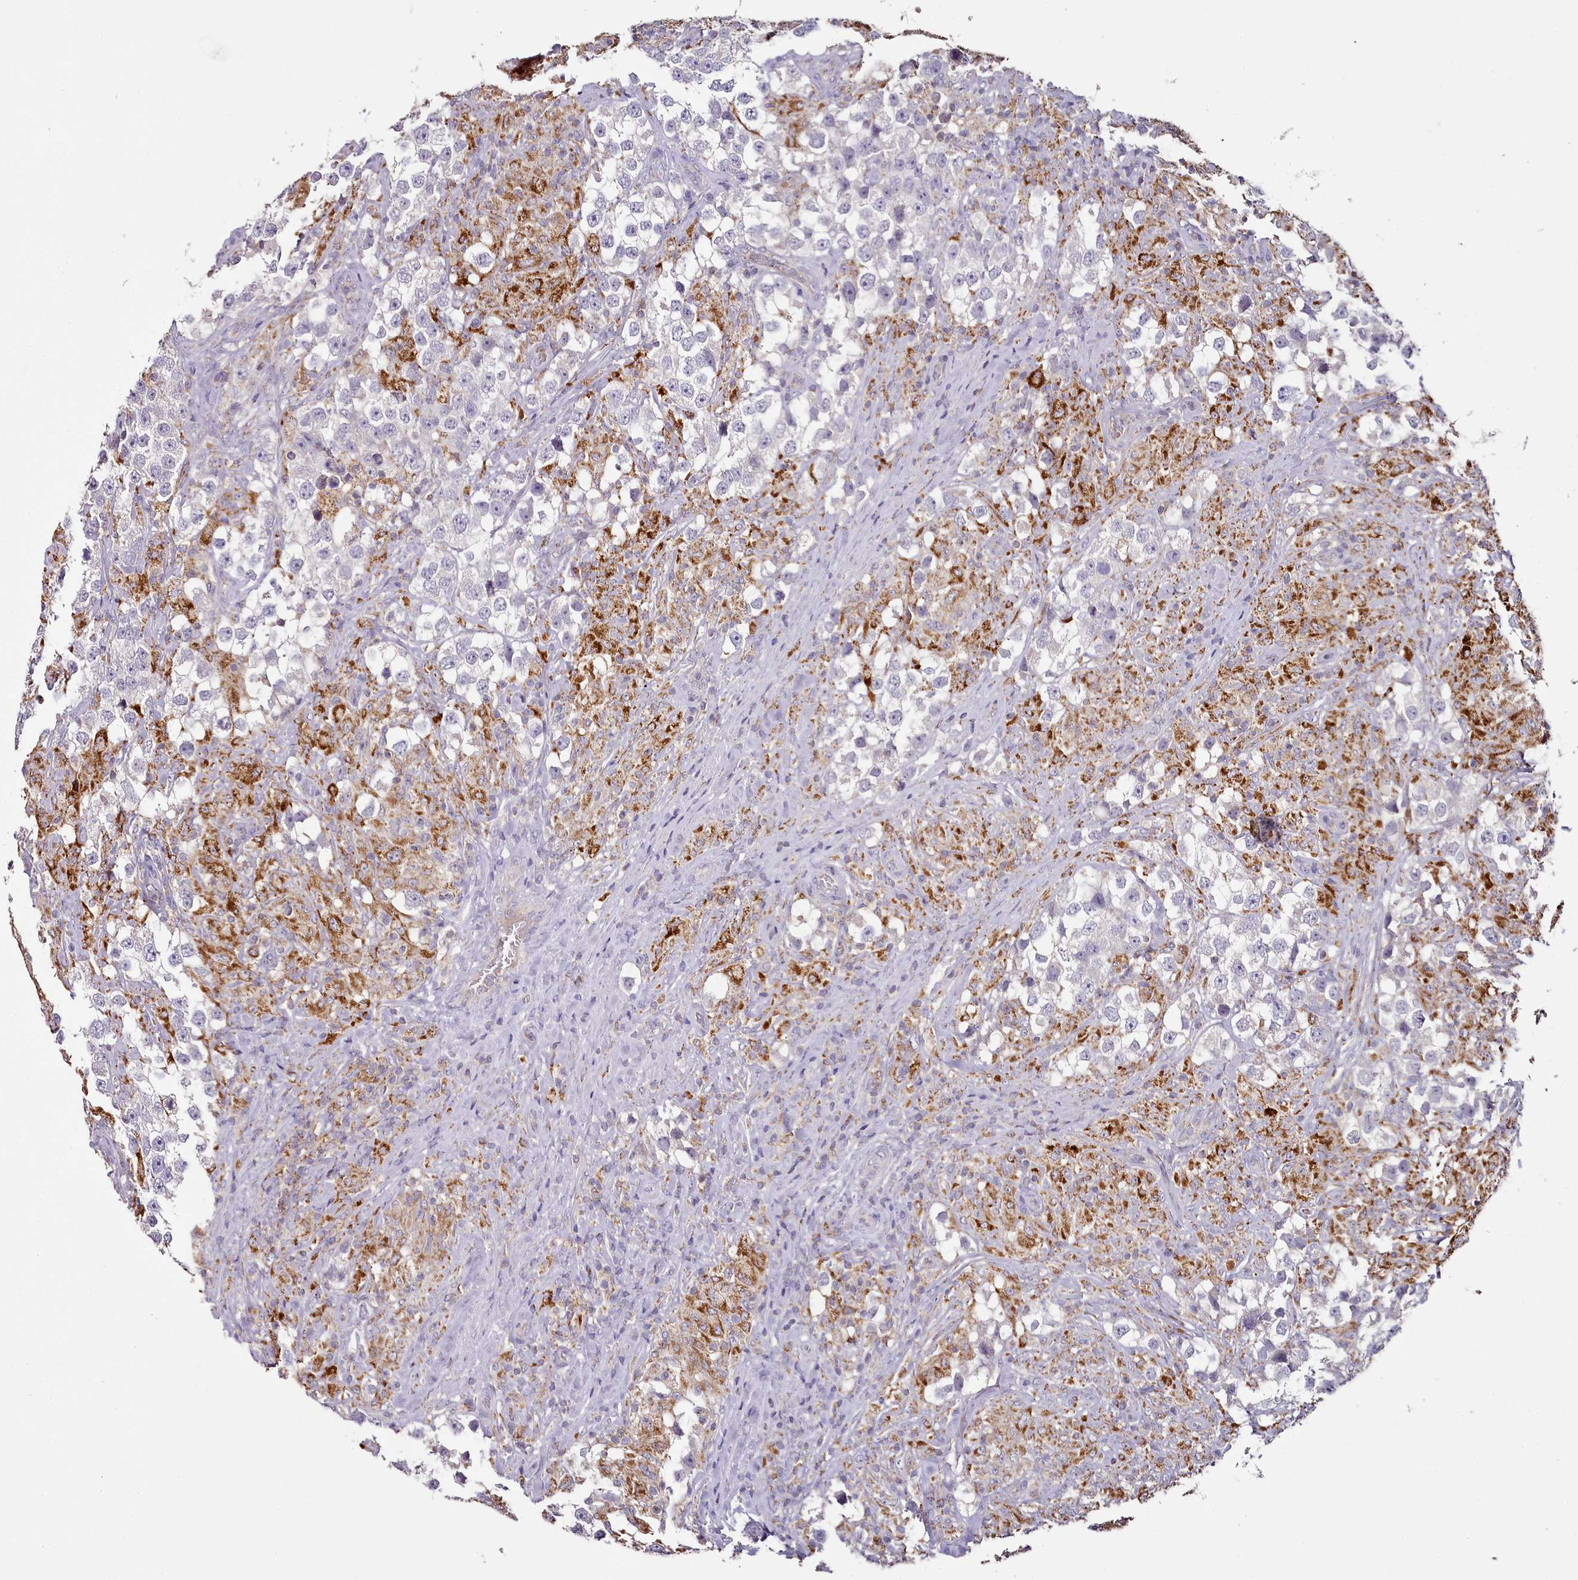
{"staining": {"intensity": "negative", "quantity": "none", "location": "none"}, "tissue": "testis cancer", "cell_type": "Tumor cells", "image_type": "cancer", "snomed": [{"axis": "morphology", "description": "Seminoma, NOS"}, {"axis": "topography", "description": "Testis"}], "caption": "IHC histopathology image of human testis cancer stained for a protein (brown), which demonstrates no staining in tumor cells. (Brightfield microscopy of DAB (3,3'-diaminobenzidine) immunohistochemistry (IHC) at high magnification).", "gene": "ACSS1", "patient": {"sex": "male", "age": 46}}